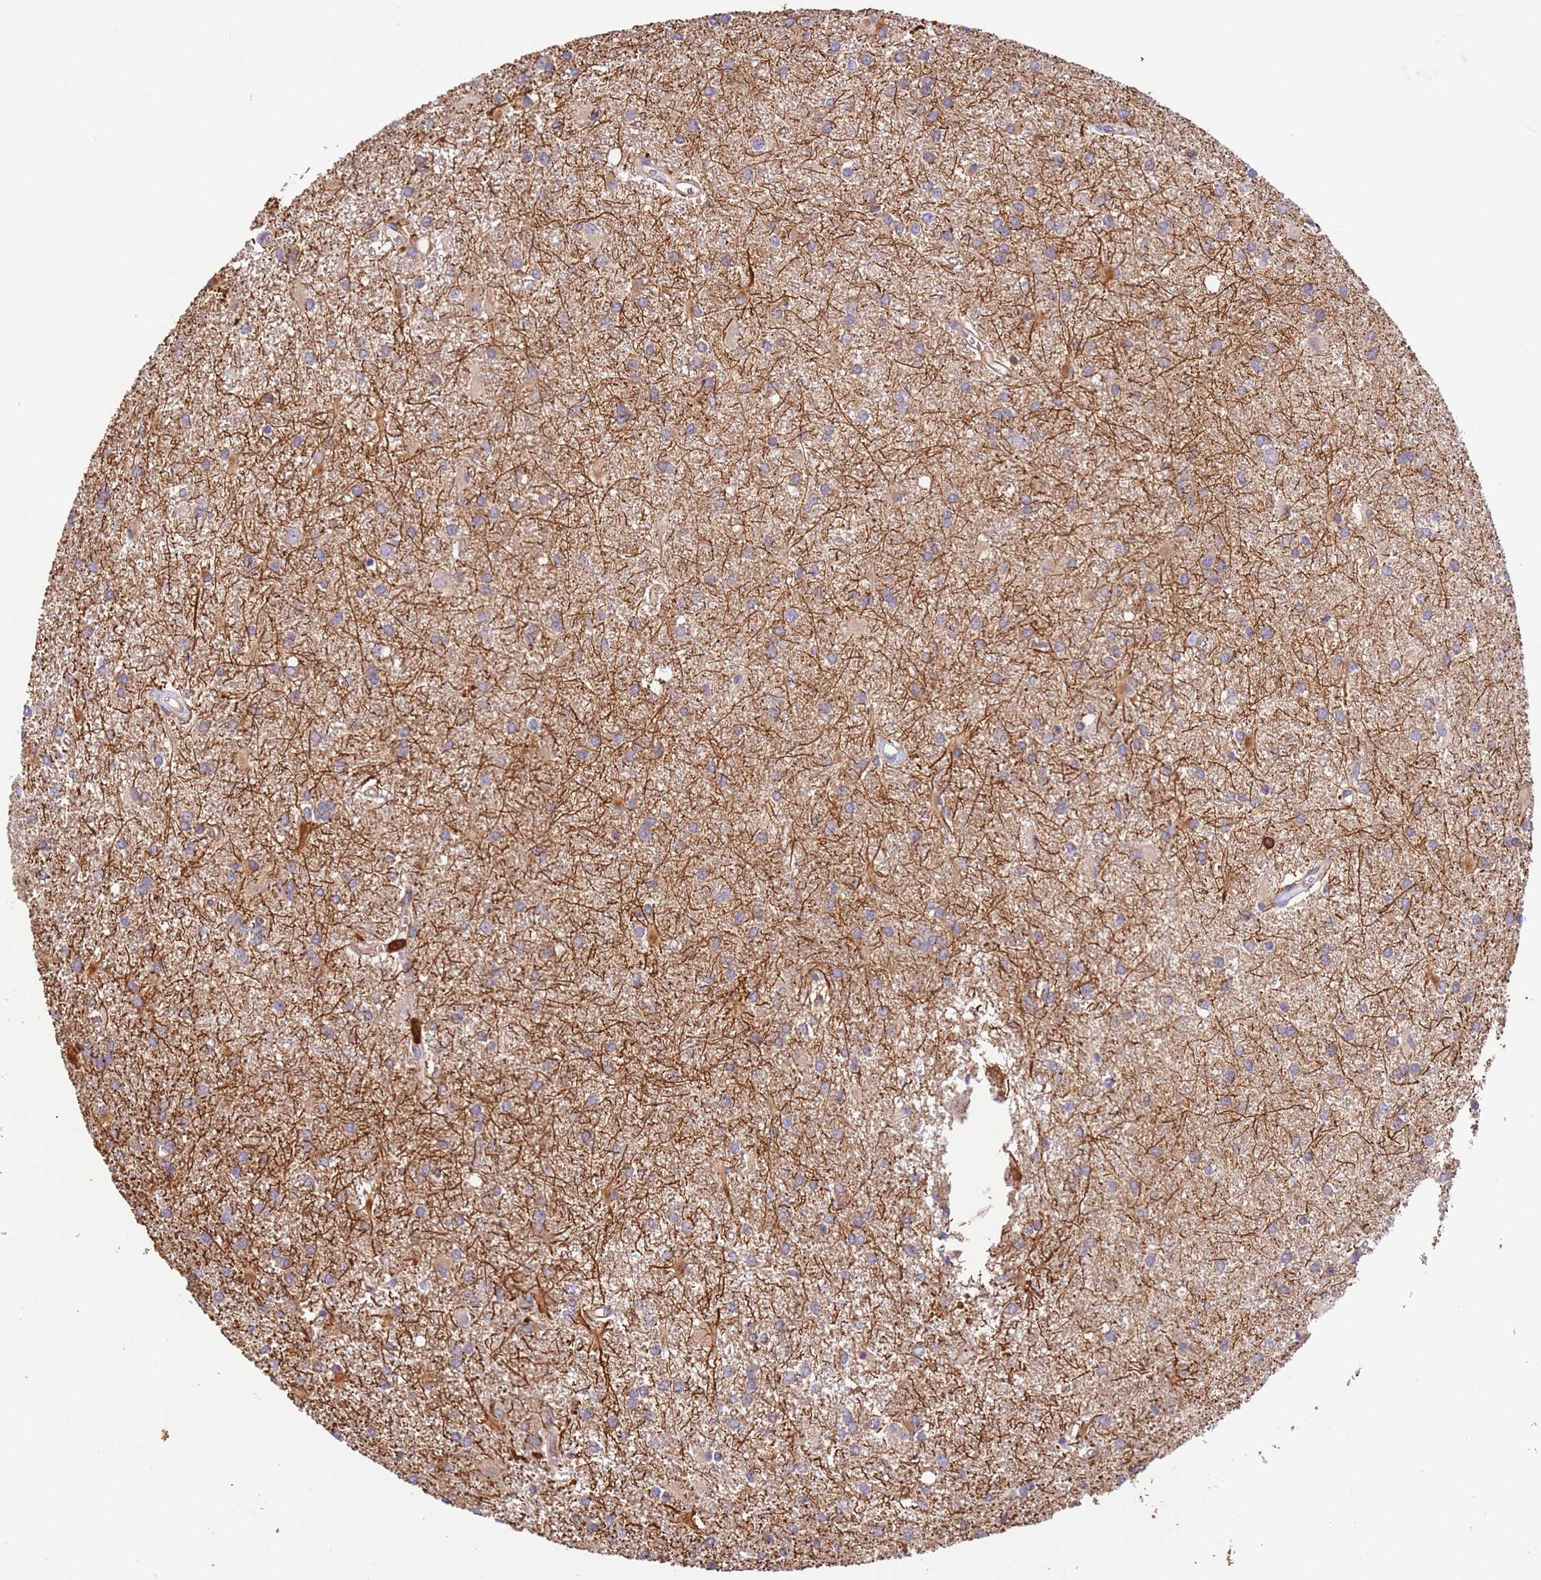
{"staining": {"intensity": "negative", "quantity": "none", "location": "none"}, "tissue": "glioma", "cell_type": "Tumor cells", "image_type": "cancer", "snomed": [{"axis": "morphology", "description": "Glioma, malignant, High grade"}, {"axis": "topography", "description": "Brain"}], "caption": "Immunohistochemical staining of human malignant glioma (high-grade) shows no significant staining in tumor cells.", "gene": "OR6P1", "patient": {"sex": "female", "age": 50}}